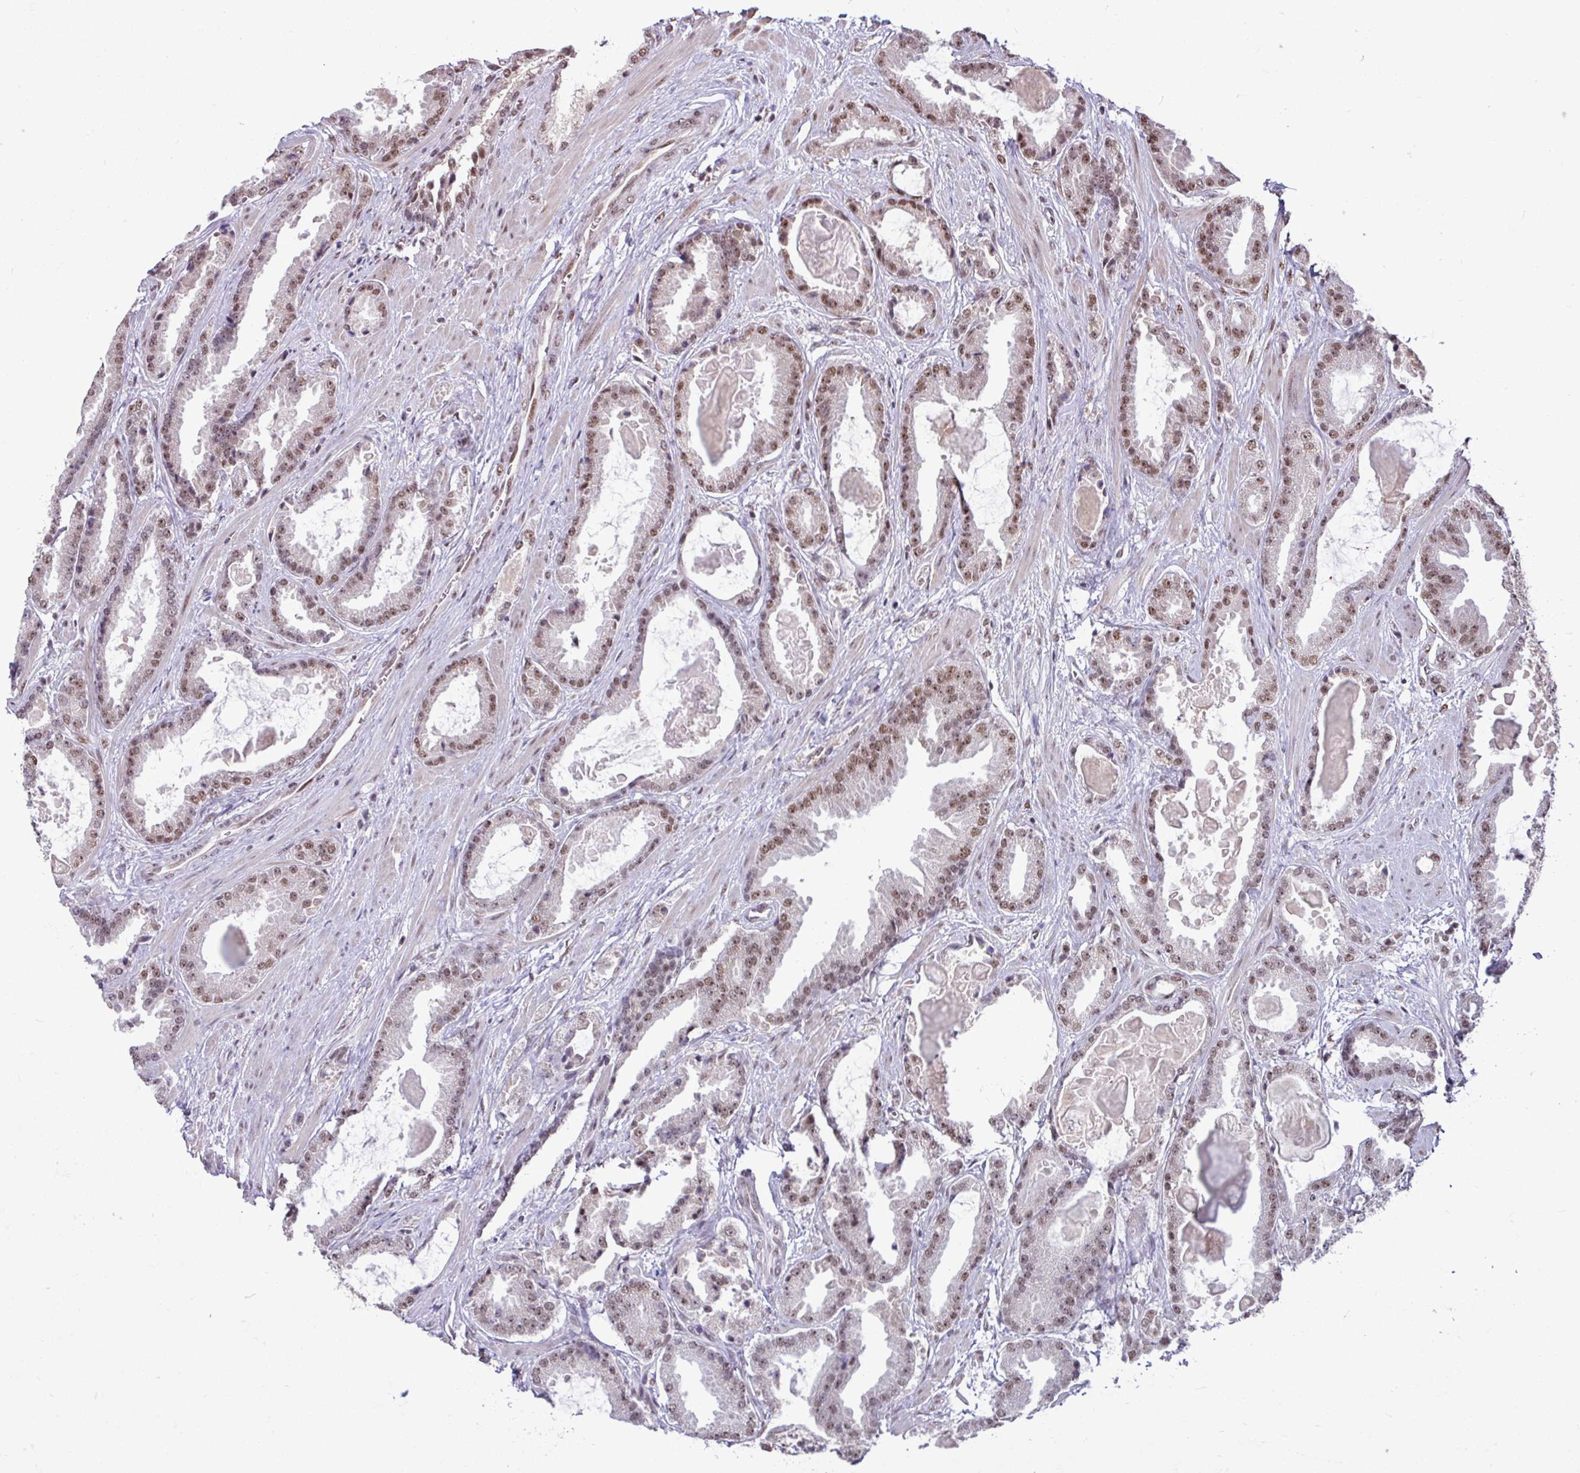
{"staining": {"intensity": "moderate", "quantity": "25%-75%", "location": "nuclear"}, "tissue": "prostate cancer", "cell_type": "Tumor cells", "image_type": "cancer", "snomed": [{"axis": "morphology", "description": "Adenocarcinoma, Low grade"}, {"axis": "topography", "description": "Prostate"}], "caption": "Human low-grade adenocarcinoma (prostate) stained with a brown dye demonstrates moderate nuclear positive staining in about 25%-75% of tumor cells.", "gene": "TDG", "patient": {"sex": "male", "age": 62}}